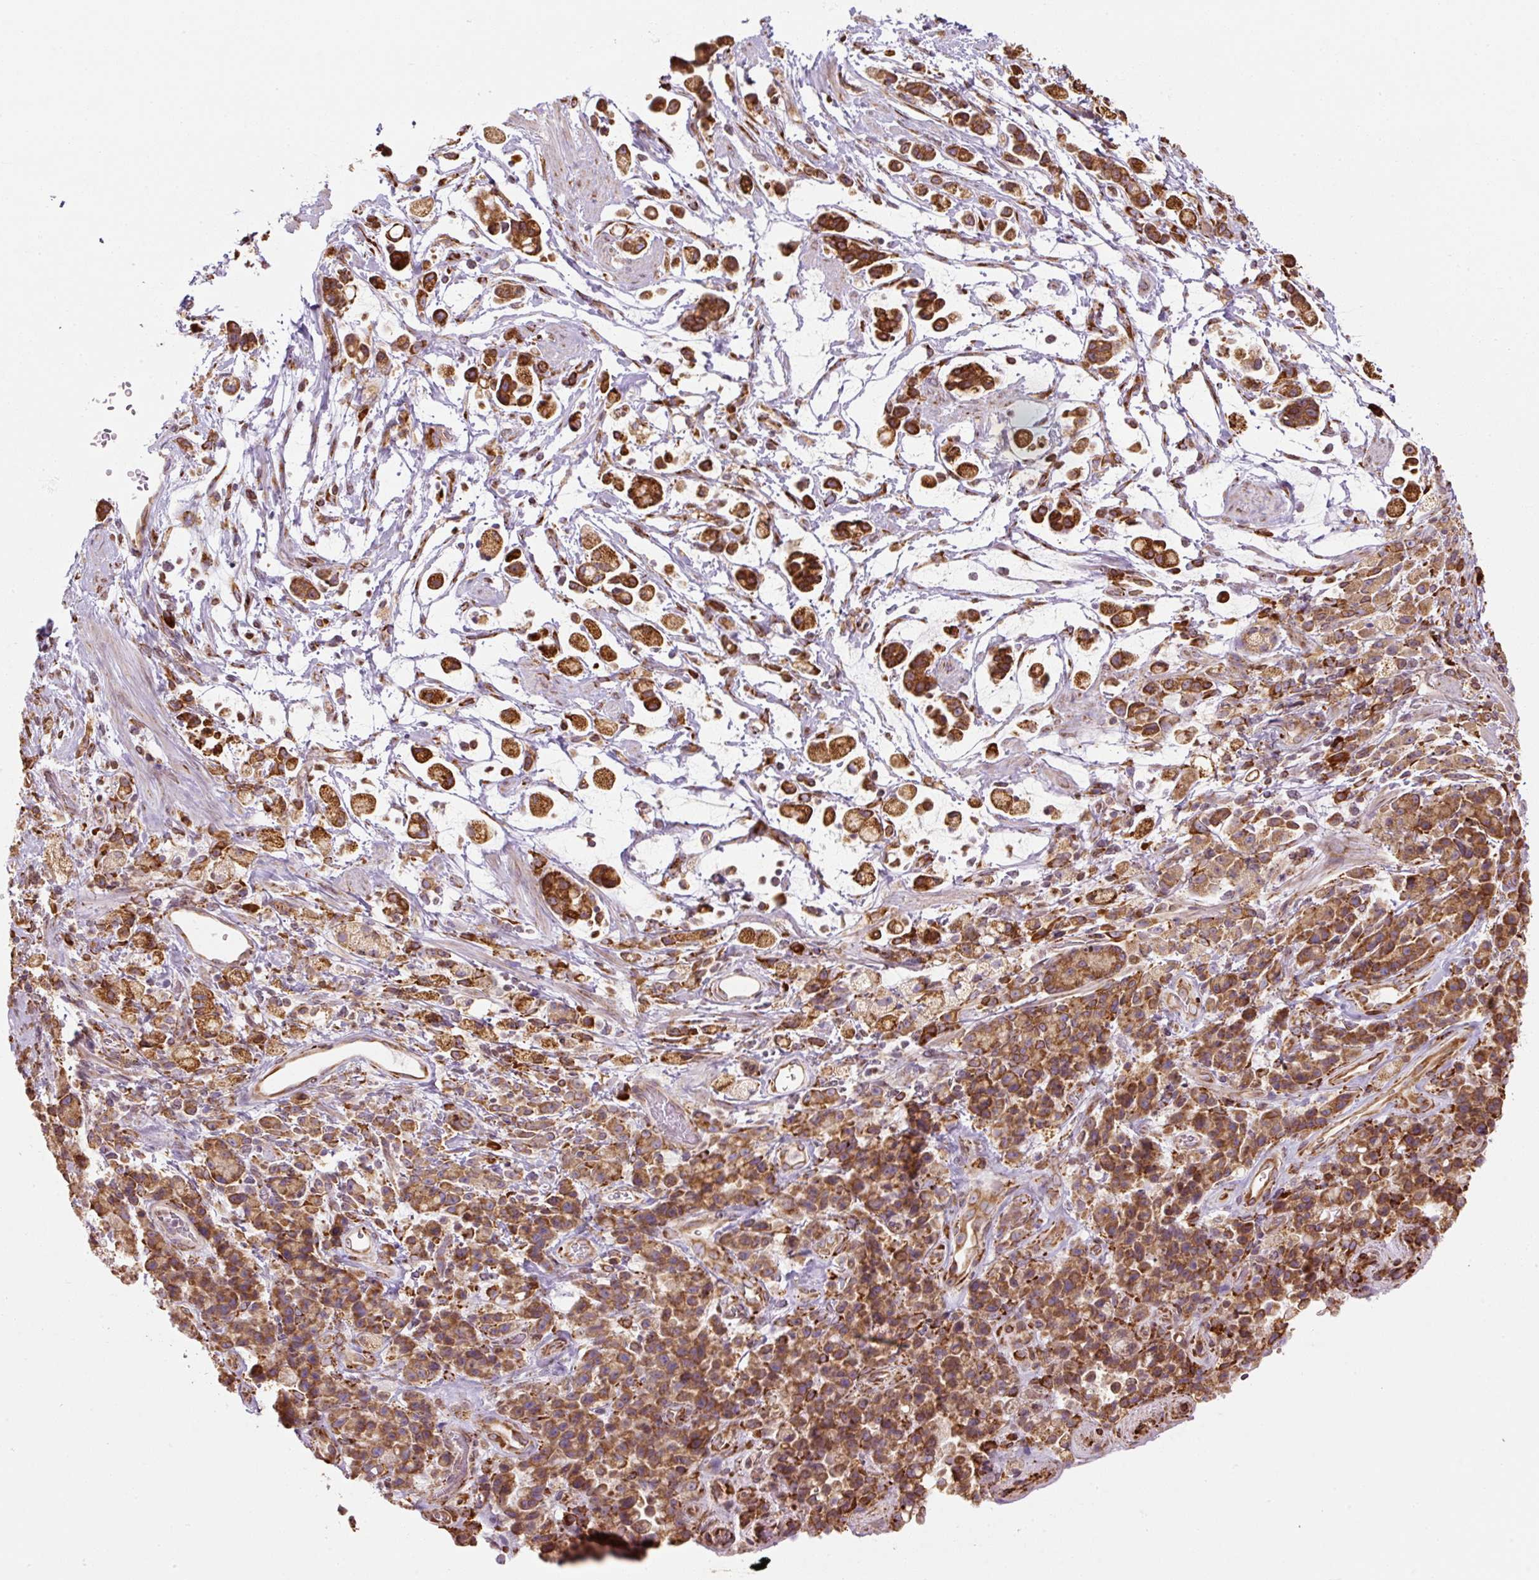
{"staining": {"intensity": "strong", "quantity": ">75%", "location": "cytoplasmic/membranous"}, "tissue": "stomach cancer", "cell_type": "Tumor cells", "image_type": "cancer", "snomed": [{"axis": "morphology", "description": "Adenocarcinoma, NOS"}, {"axis": "topography", "description": "Stomach"}], "caption": "Immunohistochemistry staining of stomach cancer, which demonstrates high levels of strong cytoplasmic/membranous positivity in about >75% of tumor cells indicating strong cytoplasmic/membranous protein expression. The staining was performed using DAB (brown) for protein detection and nuclei were counterstained in hematoxylin (blue).", "gene": "PRKCSH", "patient": {"sex": "female", "age": 60}}